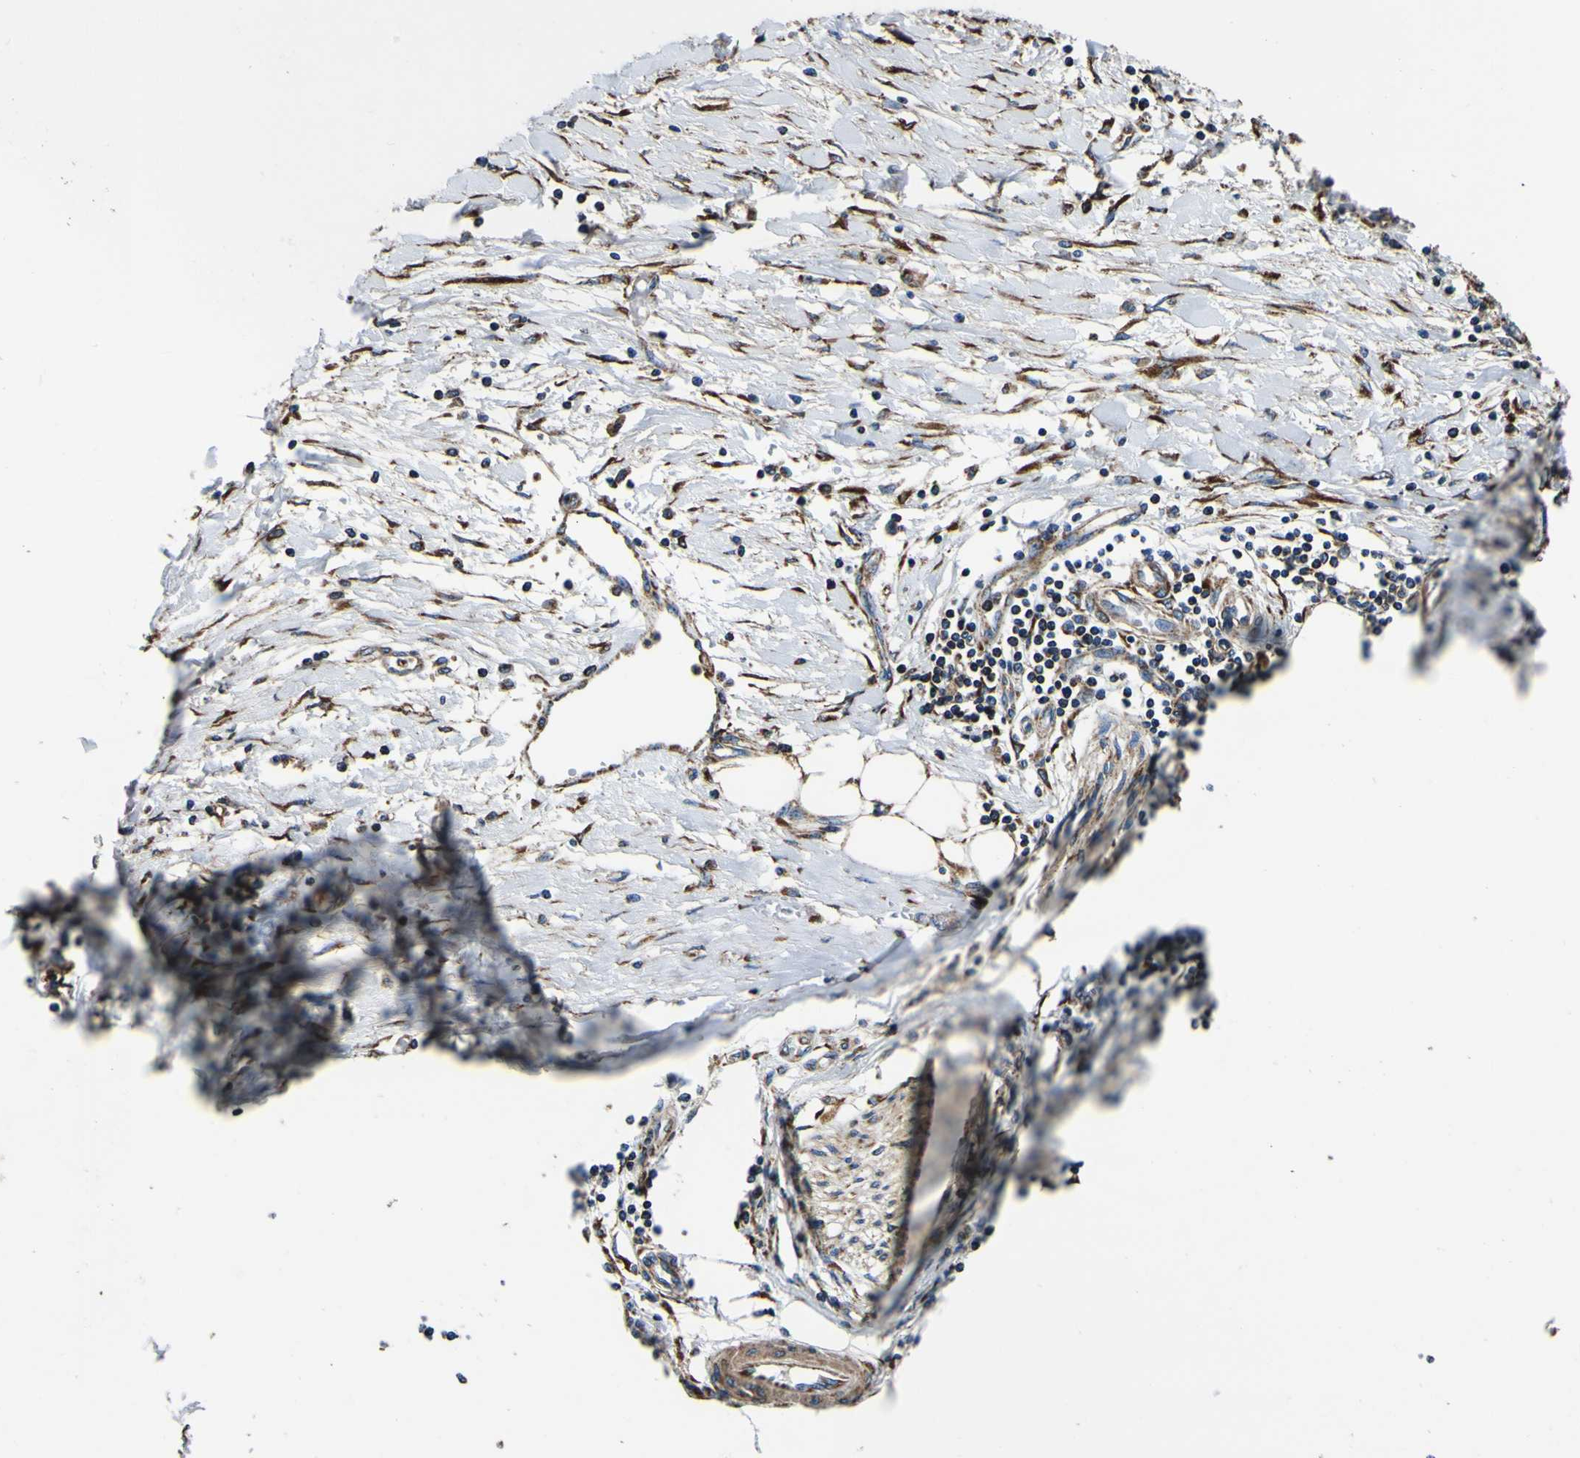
{"staining": {"intensity": "moderate", "quantity": ">75%", "location": "cytoplasmic/membranous"}, "tissue": "pancreatic cancer", "cell_type": "Tumor cells", "image_type": "cancer", "snomed": [{"axis": "morphology", "description": "Adenocarcinoma, NOS"}, {"axis": "topography", "description": "Pancreas"}], "caption": "IHC image of neoplastic tissue: adenocarcinoma (pancreatic) stained using IHC exhibits medium levels of moderate protein expression localized specifically in the cytoplasmic/membranous of tumor cells, appearing as a cytoplasmic/membranous brown color.", "gene": "INPP5A", "patient": {"sex": "female", "age": 70}}